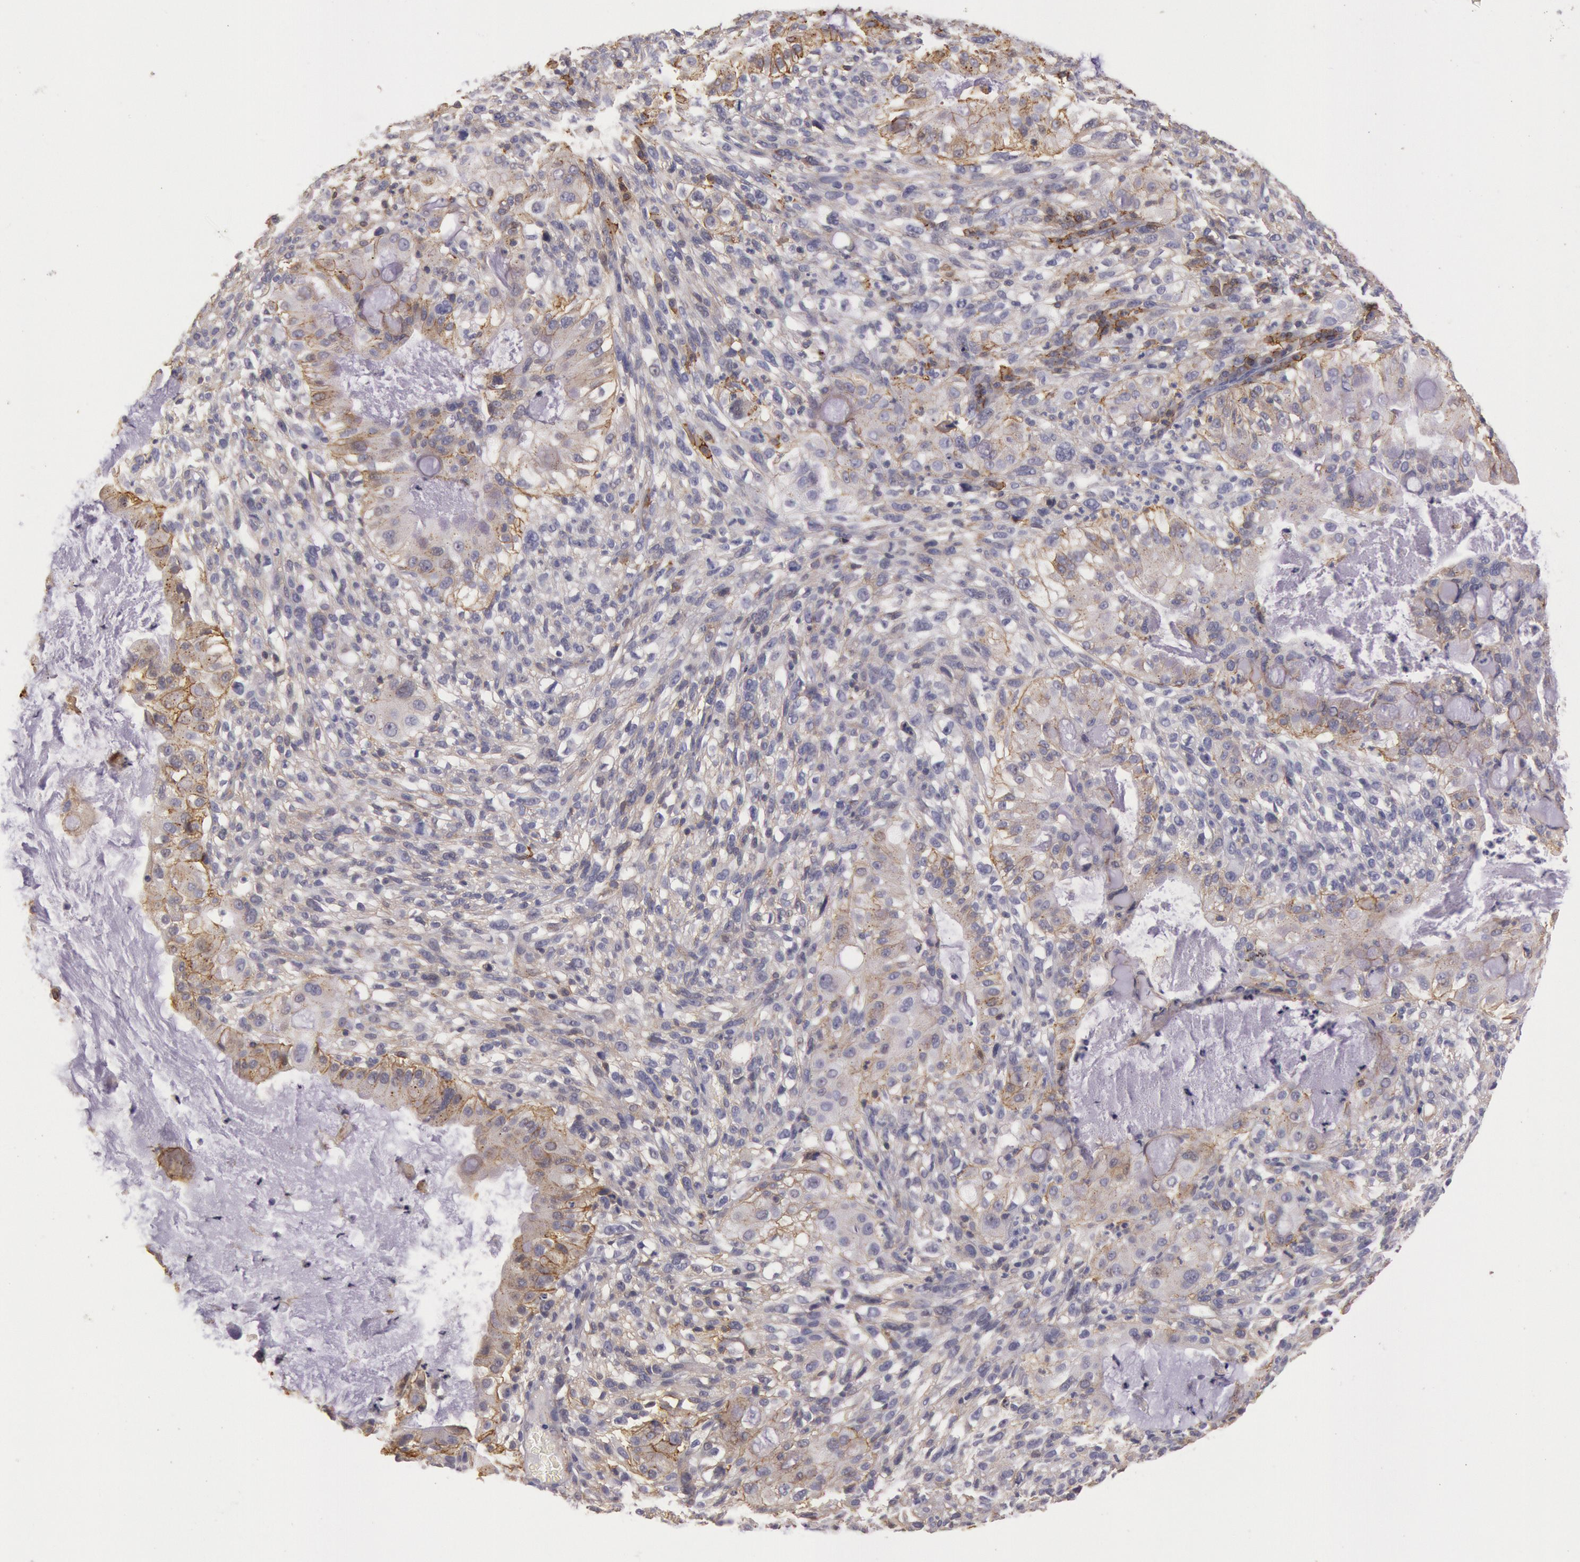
{"staining": {"intensity": "weak", "quantity": "25%-75%", "location": "cytoplasmic/membranous"}, "tissue": "cervical cancer", "cell_type": "Tumor cells", "image_type": "cancer", "snomed": [{"axis": "morphology", "description": "Adenocarcinoma, NOS"}, {"axis": "topography", "description": "Cervix"}], "caption": "Weak cytoplasmic/membranous protein staining is present in approximately 25%-75% of tumor cells in adenocarcinoma (cervical).", "gene": "TRIB2", "patient": {"sex": "female", "age": 41}}